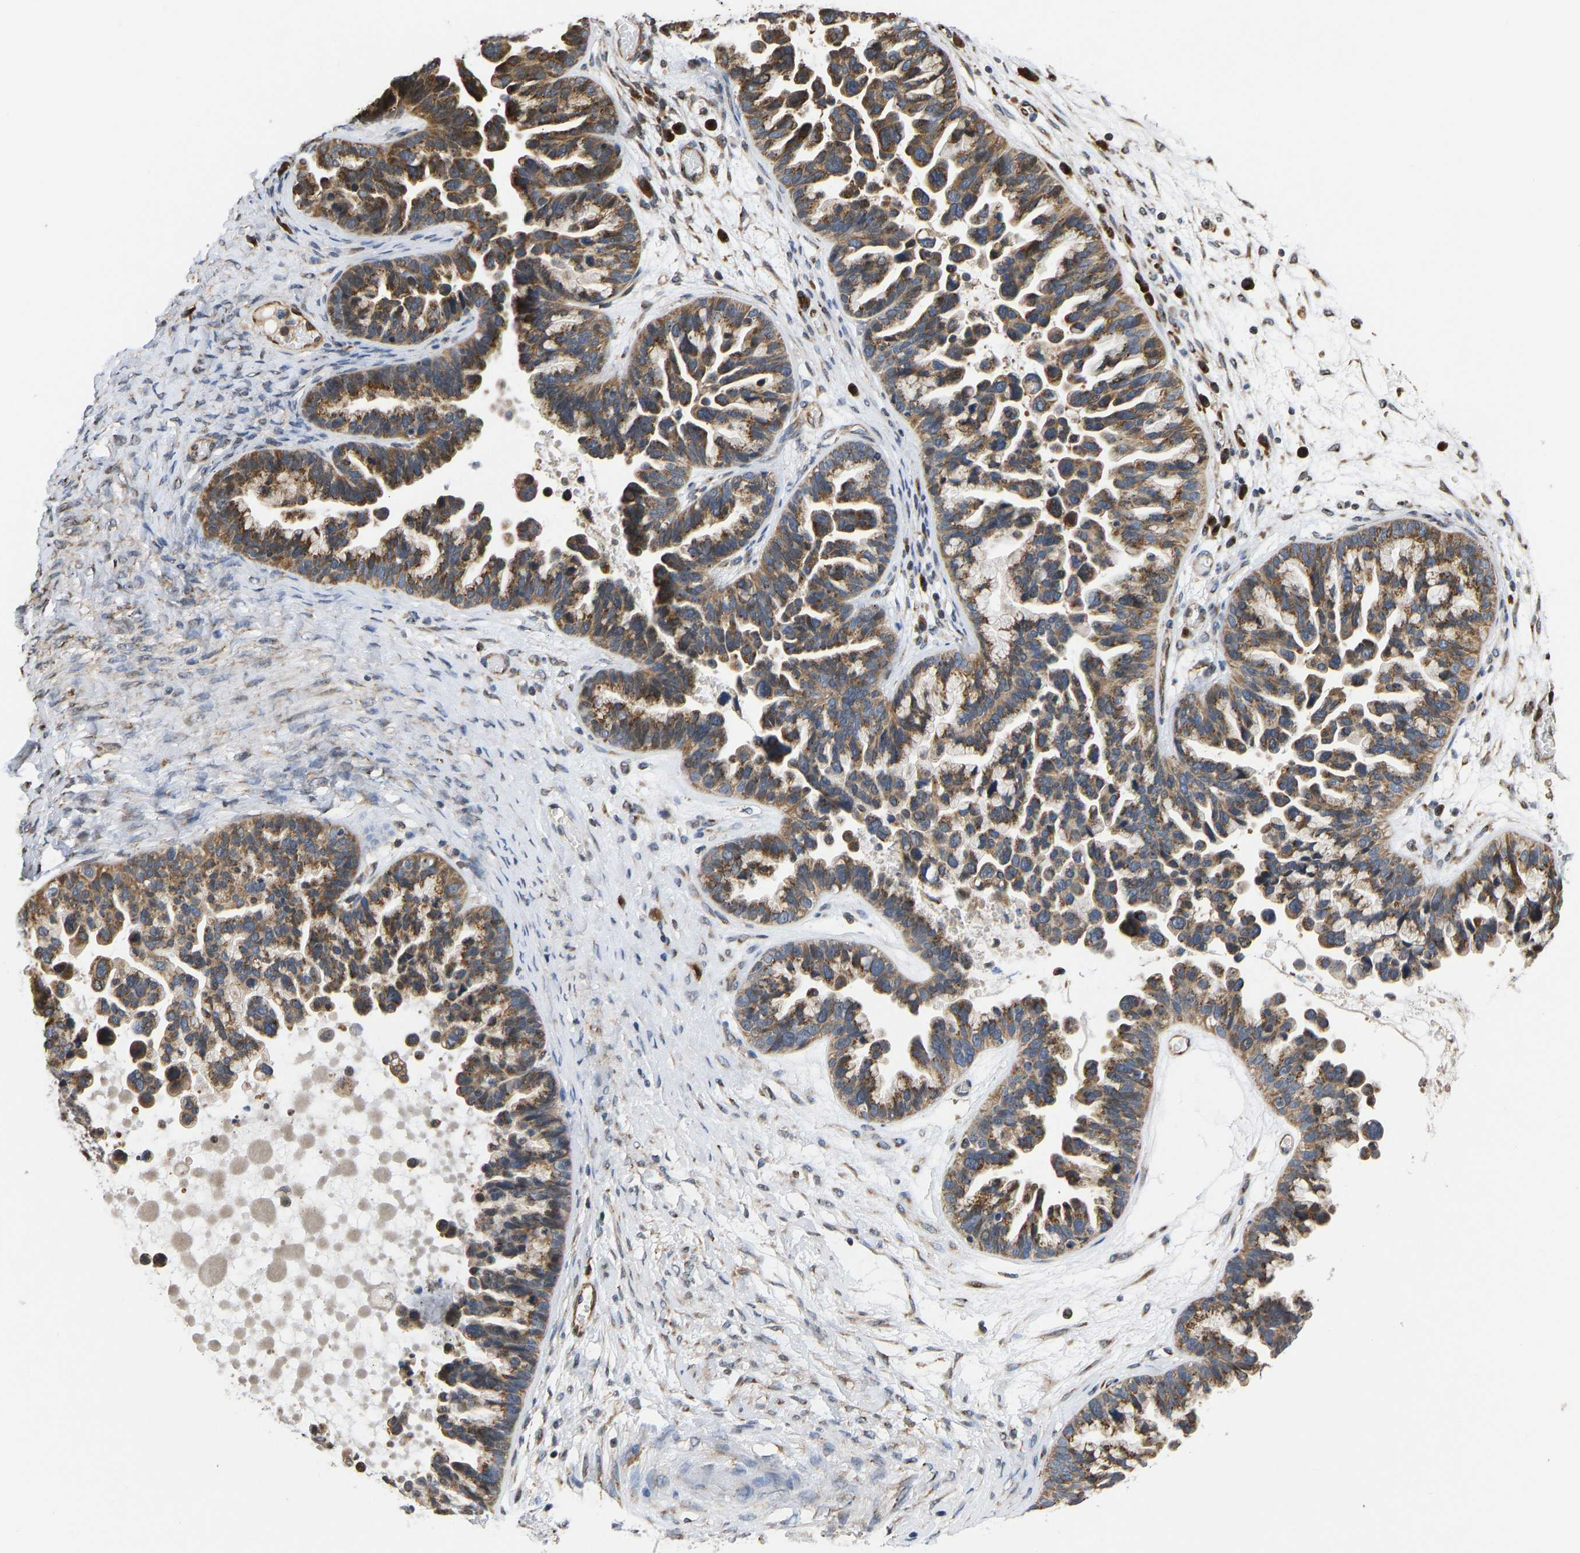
{"staining": {"intensity": "moderate", "quantity": ">75%", "location": "cytoplasmic/membranous"}, "tissue": "ovarian cancer", "cell_type": "Tumor cells", "image_type": "cancer", "snomed": [{"axis": "morphology", "description": "Cystadenocarcinoma, serous, NOS"}, {"axis": "topography", "description": "Ovary"}], "caption": "The micrograph shows immunohistochemical staining of ovarian cancer. There is moderate cytoplasmic/membranous positivity is seen in about >75% of tumor cells.", "gene": "YIPF4", "patient": {"sex": "female", "age": 56}}